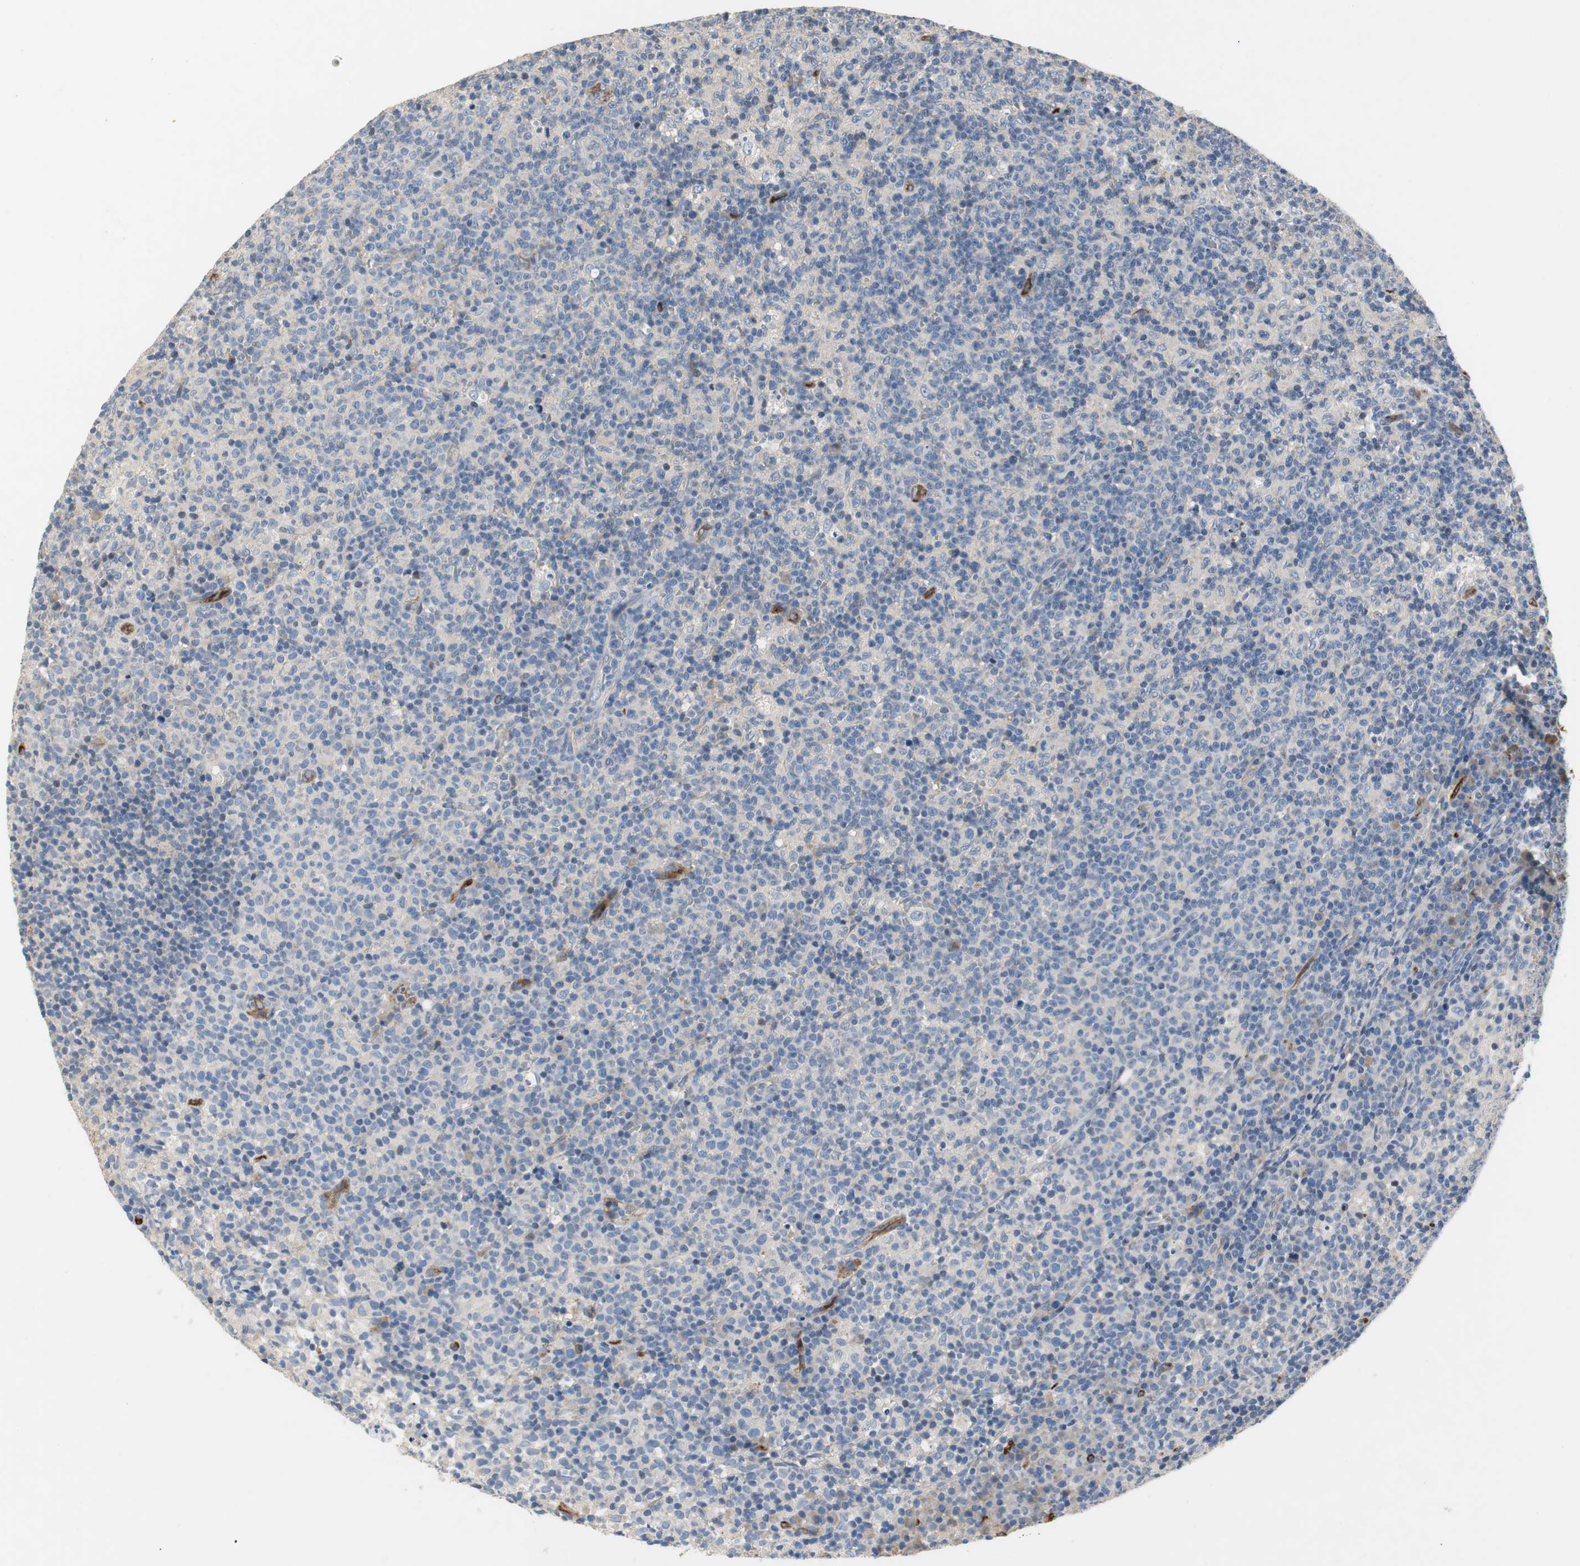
{"staining": {"intensity": "negative", "quantity": "none", "location": "none"}, "tissue": "lymph node", "cell_type": "Germinal center cells", "image_type": "normal", "snomed": [{"axis": "morphology", "description": "Normal tissue, NOS"}, {"axis": "morphology", "description": "Inflammation, NOS"}, {"axis": "topography", "description": "Lymph node"}], "caption": "DAB (3,3'-diaminobenzidine) immunohistochemical staining of unremarkable lymph node demonstrates no significant positivity in germinal center cells. Brightfield microscopy of immunohistochemistry (IHC) stained with DAB (brown) and hematoxylin (blue), captured at high magnification.", "gene": "ALPL", "patient": {"sex": "male", "age": 55}}